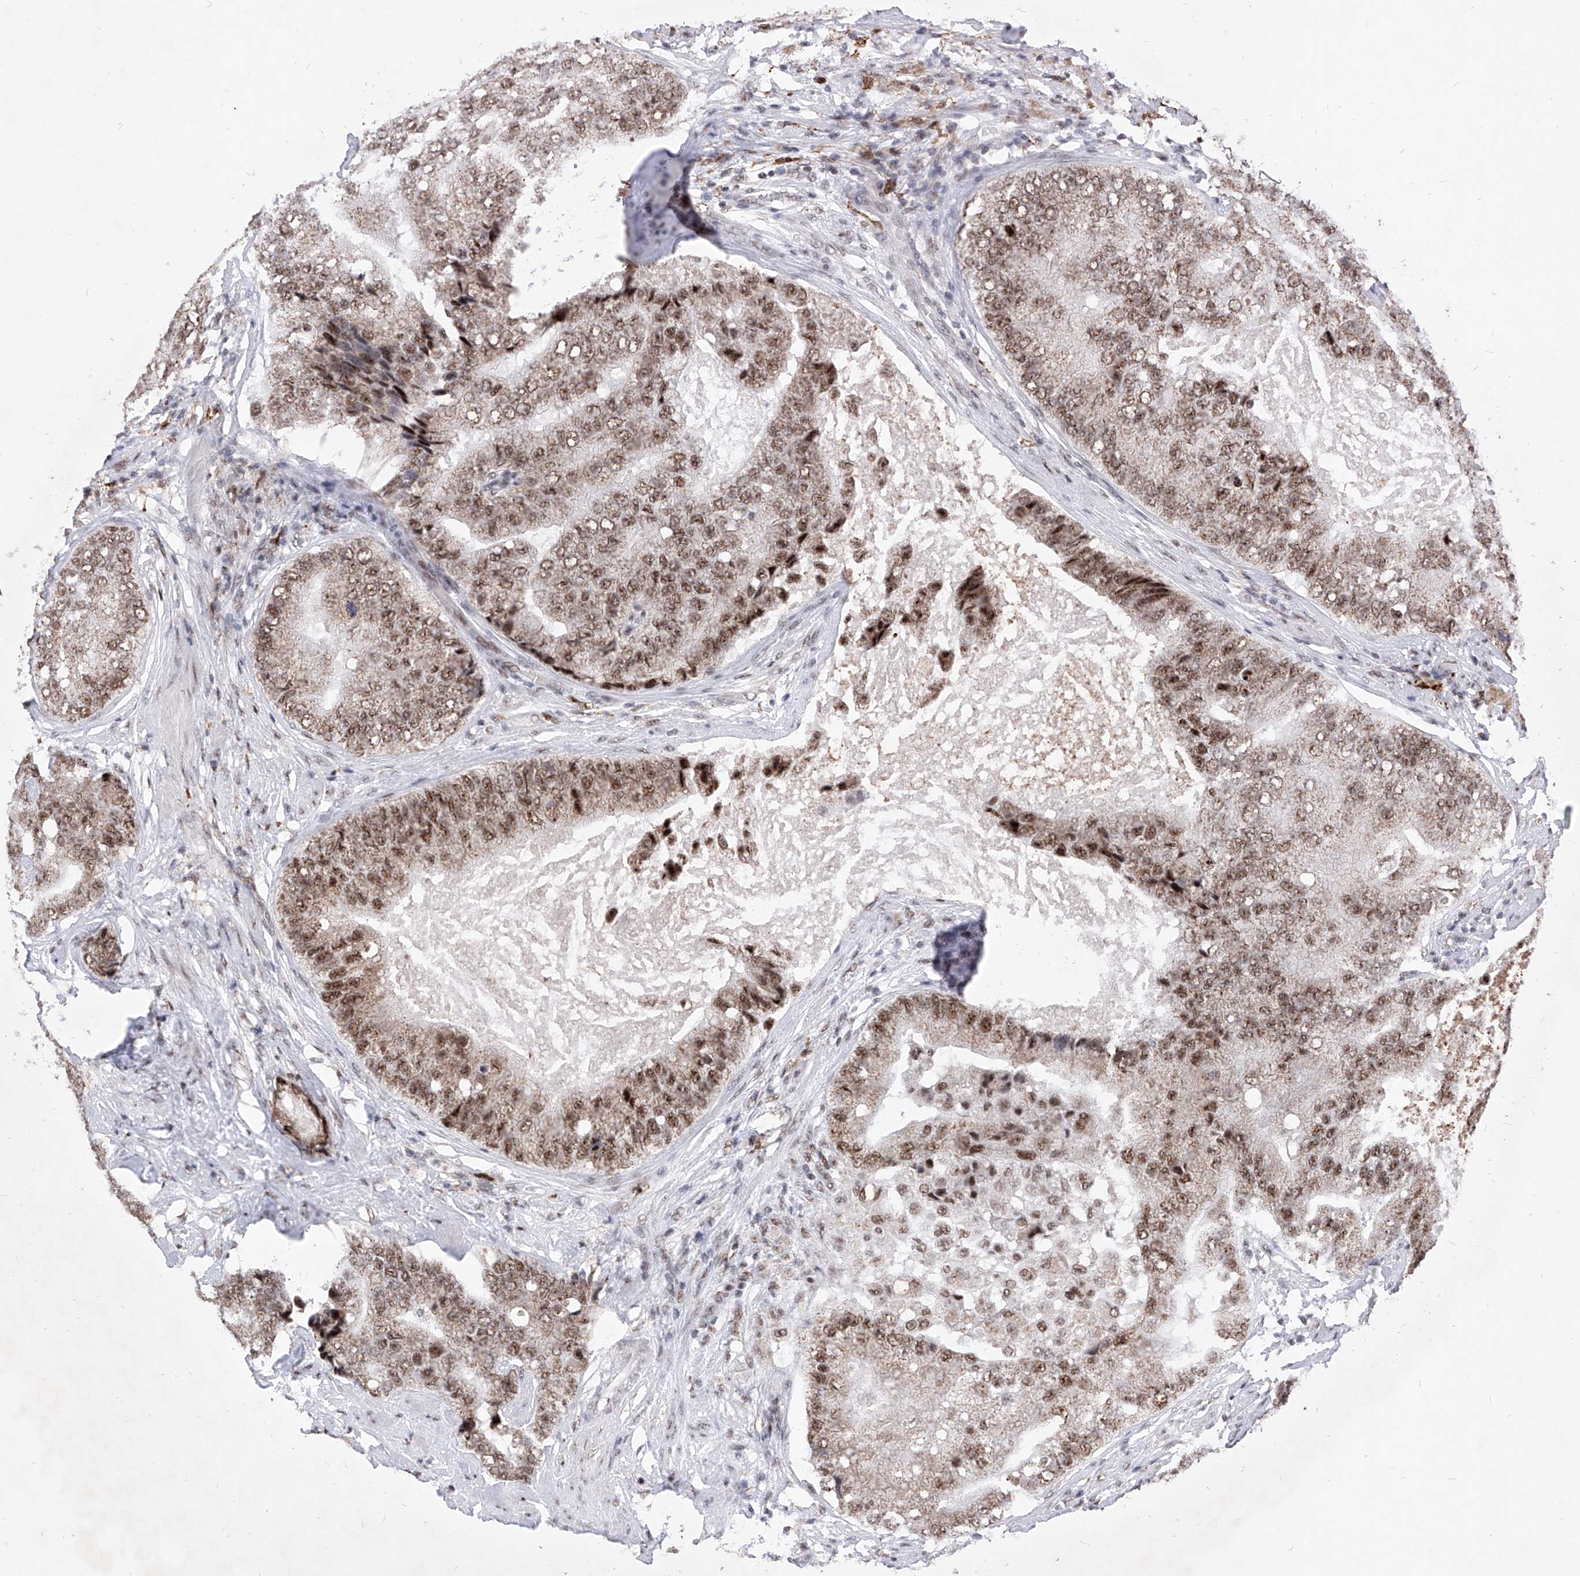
{"staining": {"intensity": "moderate", "quantity": ">75%", "location": "nuclear"}, "tissue": "prostate cancer", "cell_type": "Tumor cells", "image_type": "cancer", "snomed": [{"axis": "morphology", "description": "Adenocarcinoma, High grade"}, {"axis": "topography", "description": "Prostate"}], "caption": "Prostate high-grade adenocarcinoma stained with DAB immunohistochemistry reveals medium levels of moderate nuclear staining in about >75% of tumor cells.", "gene": "PHF5A", "patient": {"sex": "male", "age": 70}}